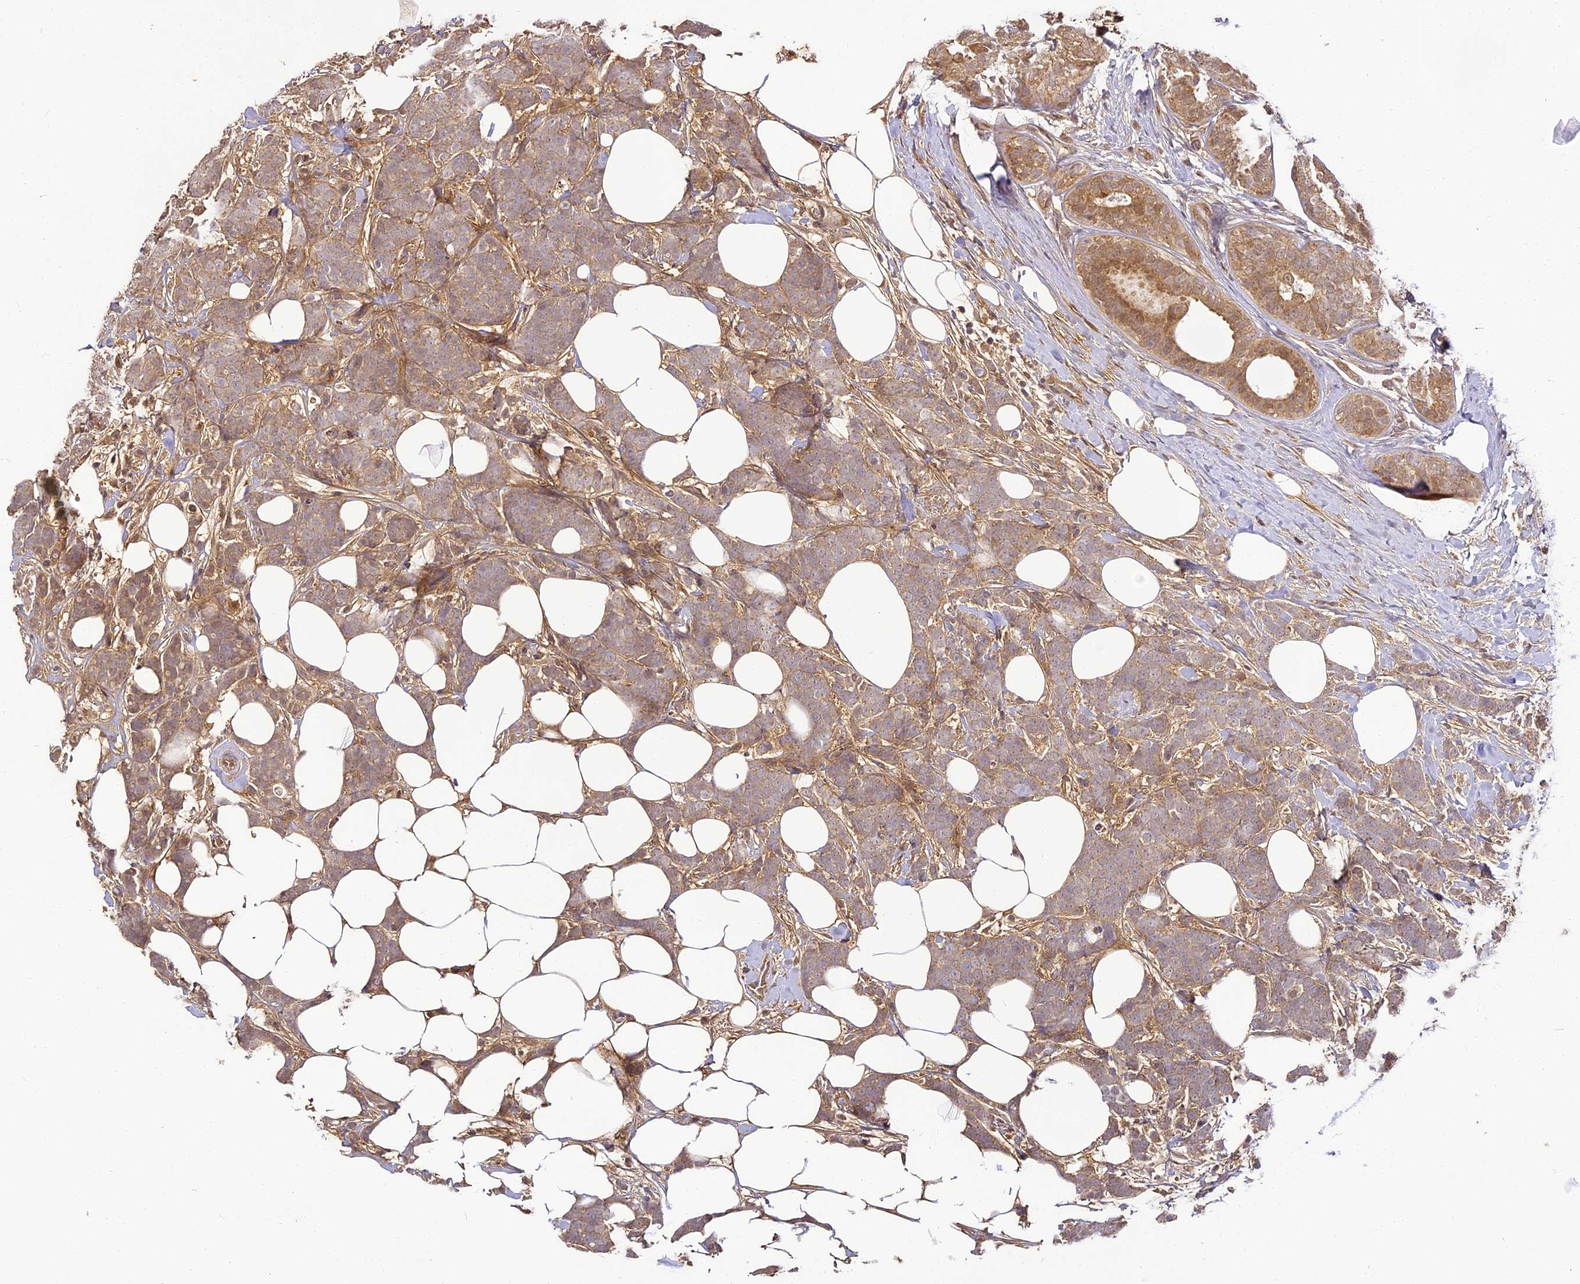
{"staining": {"intensity": "moderate", "quantity": "<25%", "location": "cytoplasmic/membranous"}, "tissue": "breast cancer", "cell_type": "Tumor cells", "image_type": "cancer", "snomed": [{"axis": "morphology", "description": "Lobular carcinoma"}, {"axis": "topography", "description": "Breast"}], "caption": "This is a micrograph of immunohistochemistry staining of lobular carcinoma (breast), which shows moderate staining in the cytoplasmic/membranous of tumor cells.", "gene": "BCDIN3D", "patient": {"sex": "female", "age": 58}}